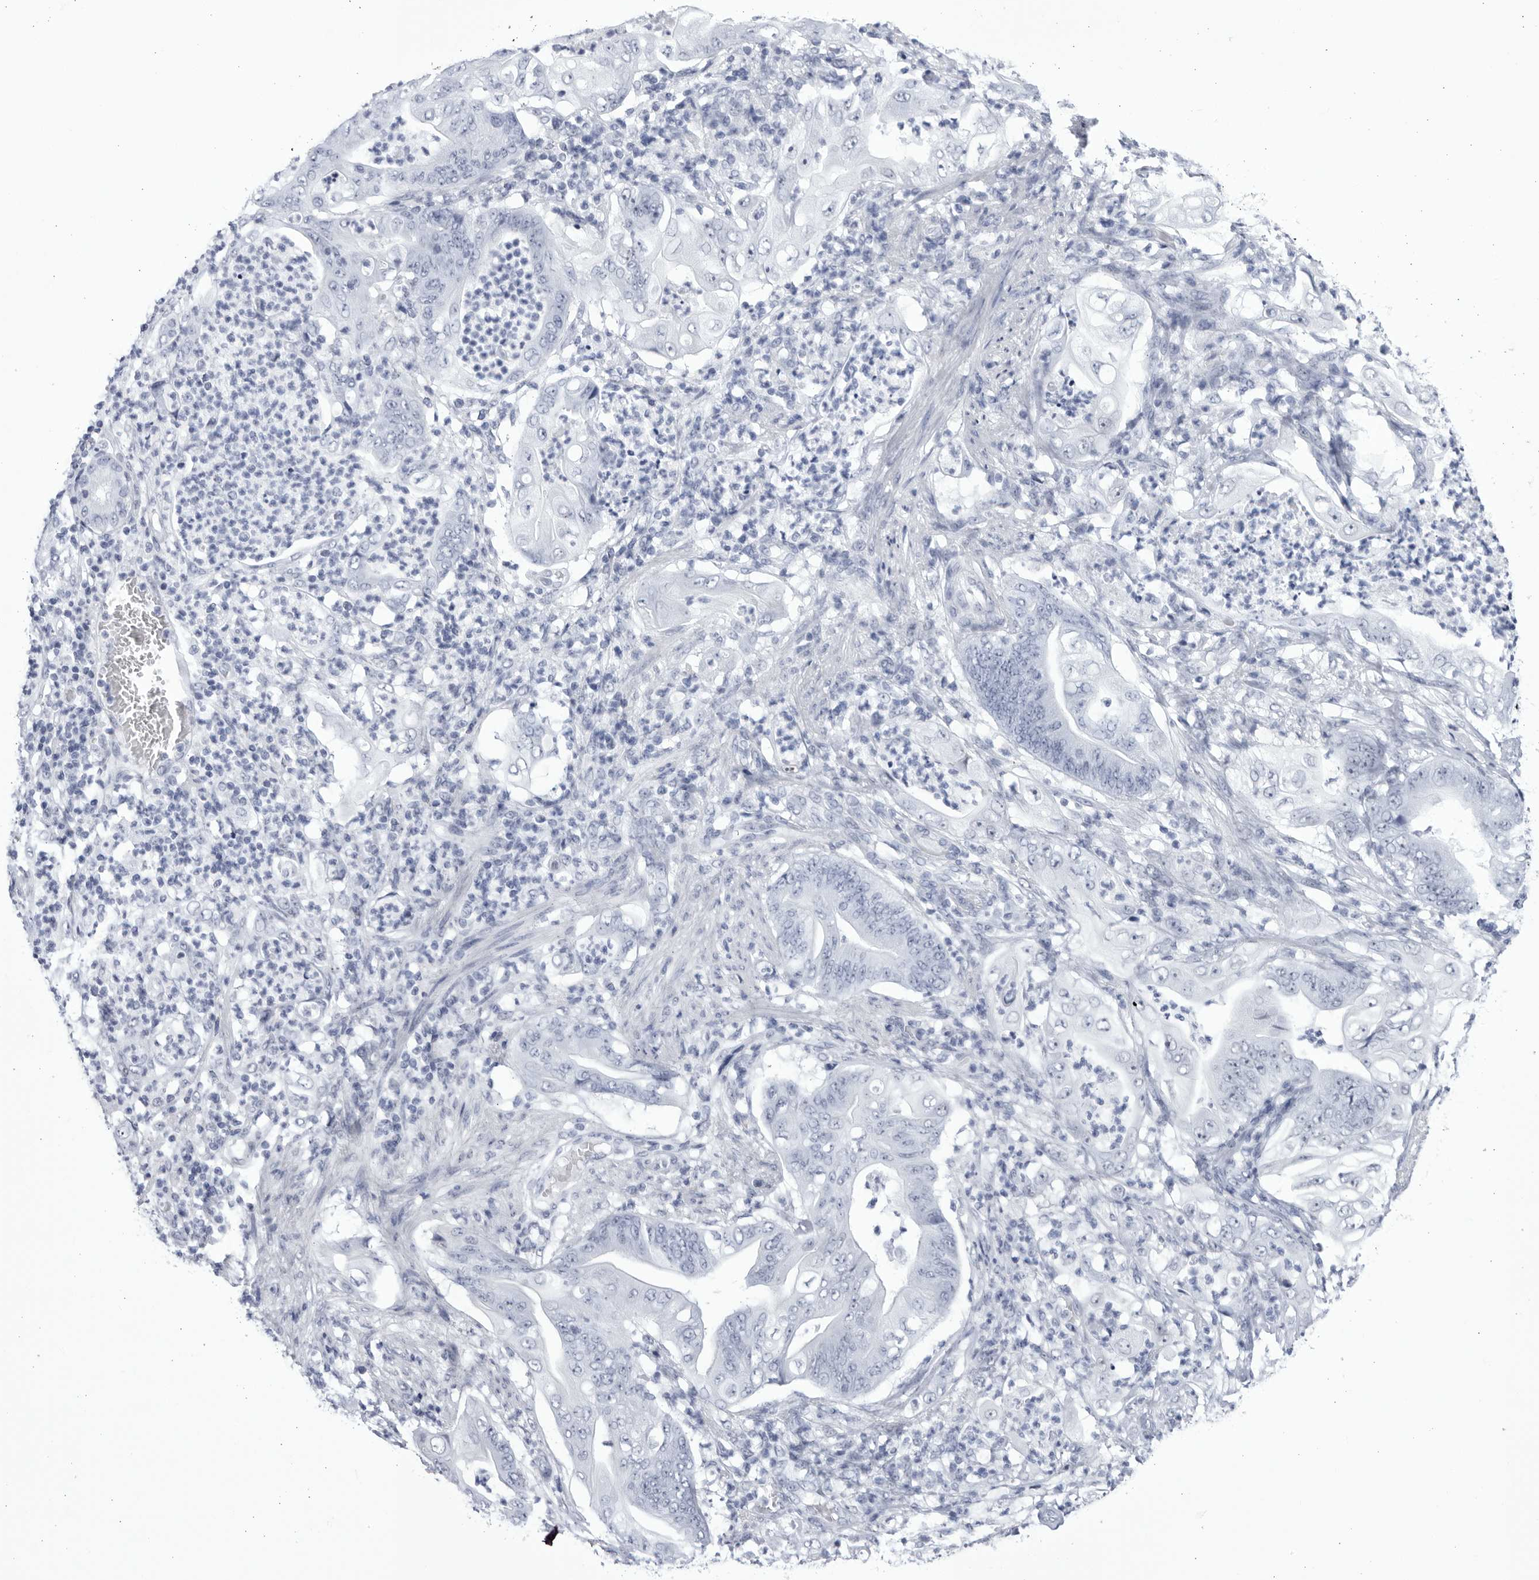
{"staining": {"intensity": "negative", "quantity": "none", "location": "none"}, "tissue": "stomach cancer", "cell_type": "Tumor cells", "image_type": "cancer", "snomed": [{"axis": "morphology", "description": "Adenocarcinoma, NOS"}, {"axis": "topography", "description": "Stomach"}], "caption": "This is an IHC image of adenocarcinoma (stomach). There is no expression in tumor cells.", "gene": "CCDC181", "patient": {"sex": "female", "age": 73}}